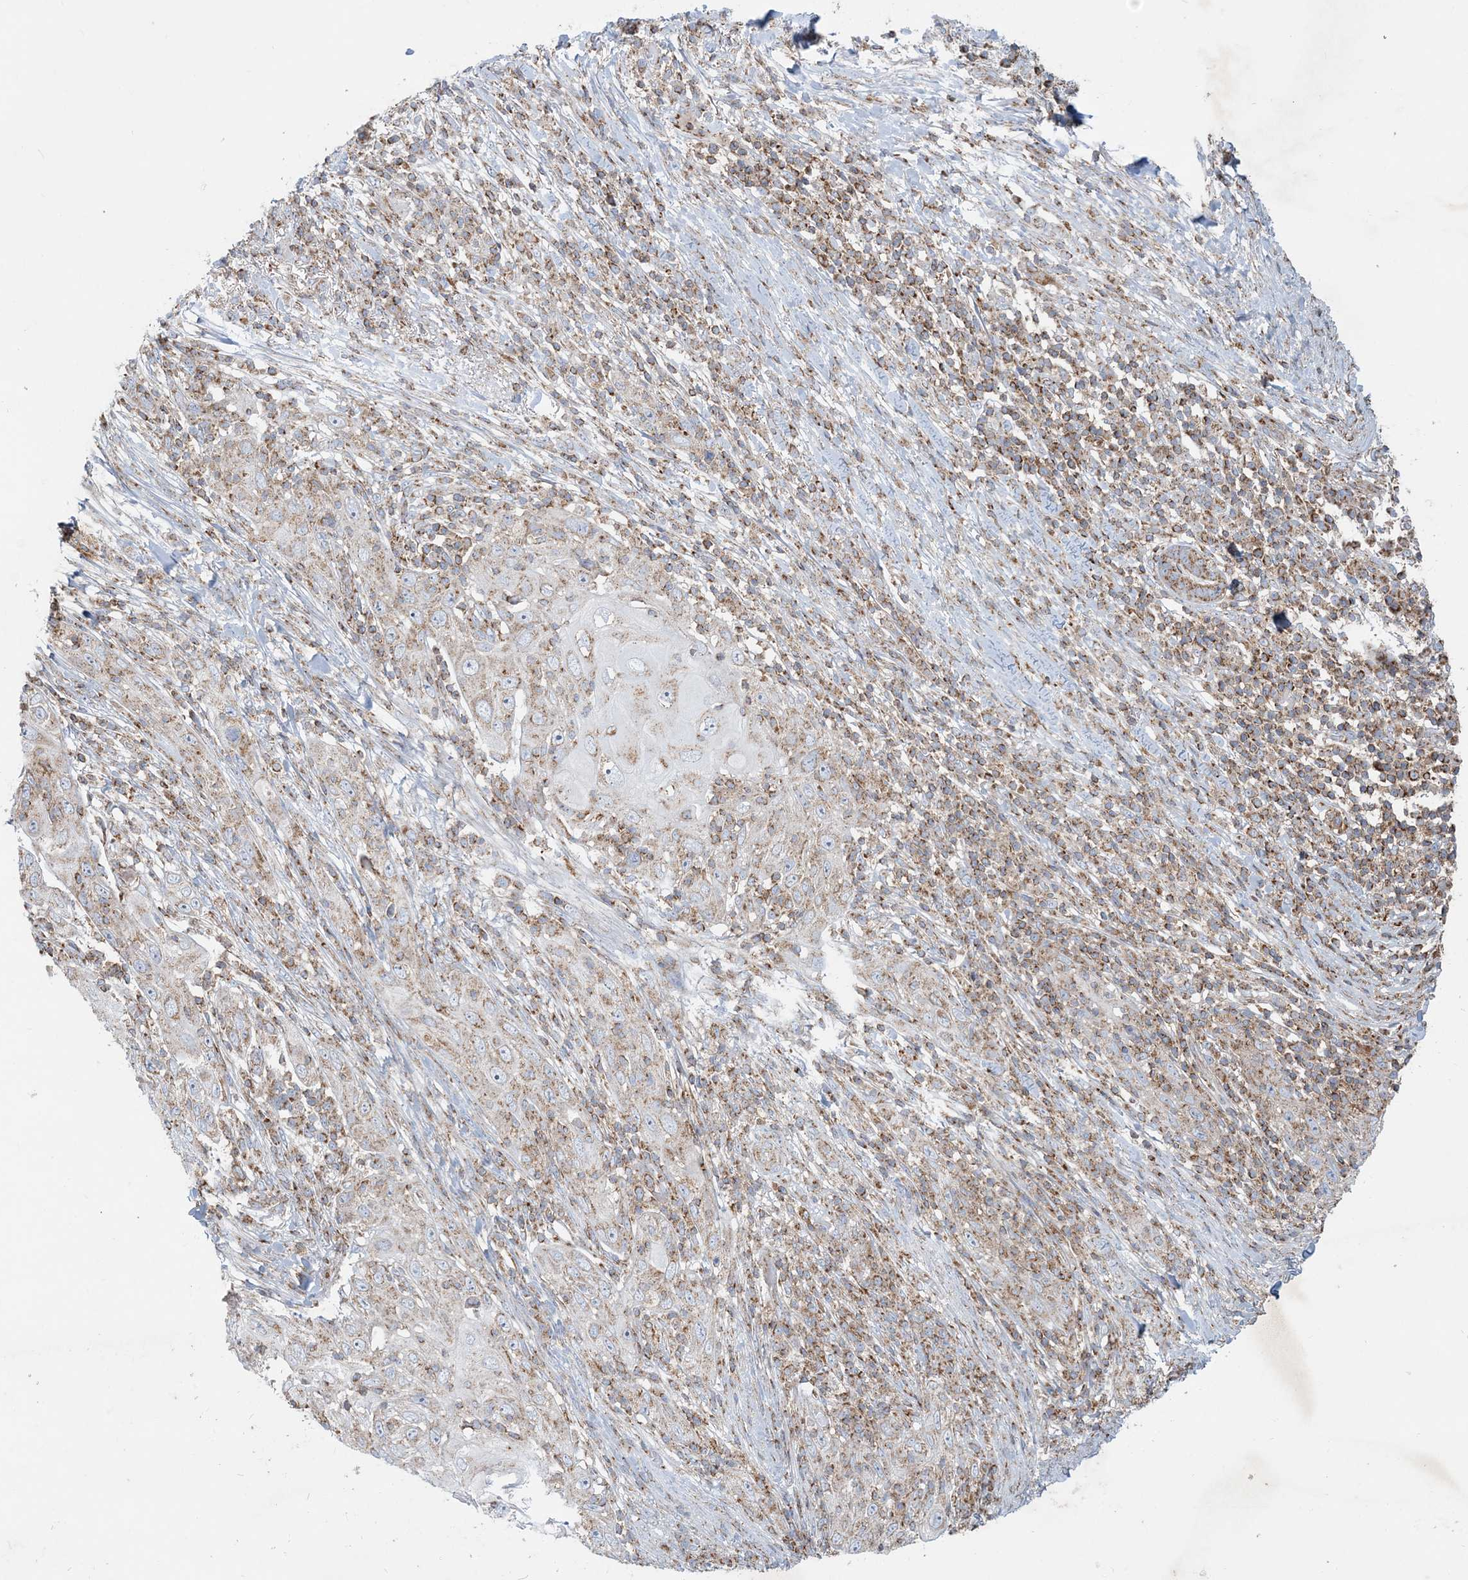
{"staining": {"intensity": "weak", "quantity": ">75%", "location": "cytoplasmic/membranous"}, "tissue": "skin cancer", "cell_type": "Tumor cells", "image_type": "cancer", "snomed": [{"axis": "morphology", "description": "Squamous cell carcinoma, NOS"}, {"axis": "topography", "description": "Skin"}], "caption": "Weak cytoplasmic/membranous protein staining is identified in about >75% of tumor cells in skin squamous cell carcinoma.", "gene": "BEND4", "patient": {"sex": "female", "age": 88}}